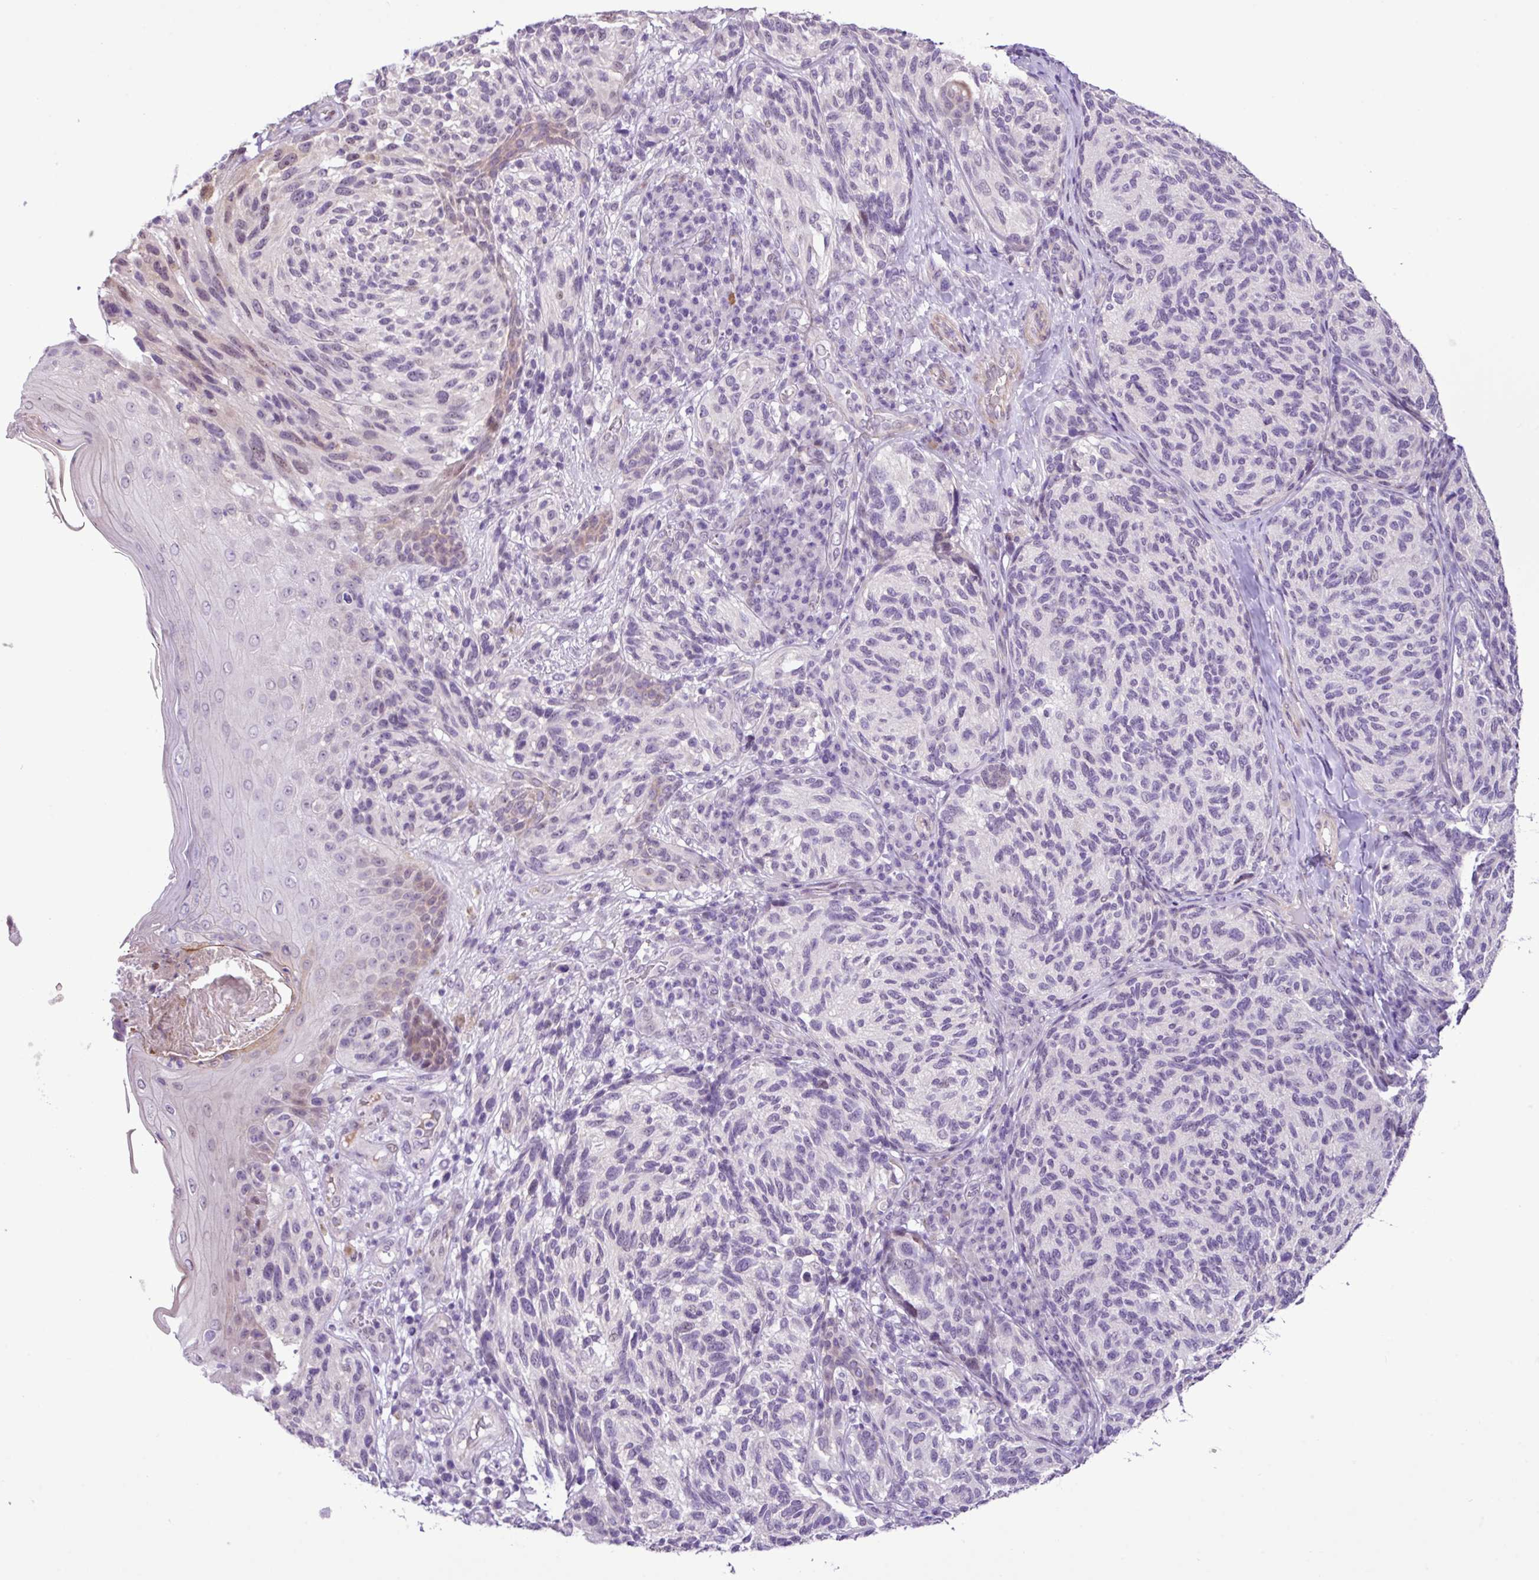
{"staining": {"intensity": "negative", "quantity": "none", "location": "none"}, "tissue": "melanoma", "cell_type": "Tumor cells", "image_type": "cancer", "snomed": [{"axis": "morphology", "description": "Malignant melanoma, NOS"}, {"axis": "topography", "description": "Skin"}], "caption": "Malignant melanoma was stained to show a protein in brown. There is no significant staining in tumor cells. The staining is performed using DAB (3,3'-diaminobenzidine) brown chromogen with nuclei counter-stained in using hematoxylin.", "gene": "YLPM1", "patient": {"sex": "female", "age": 73}}